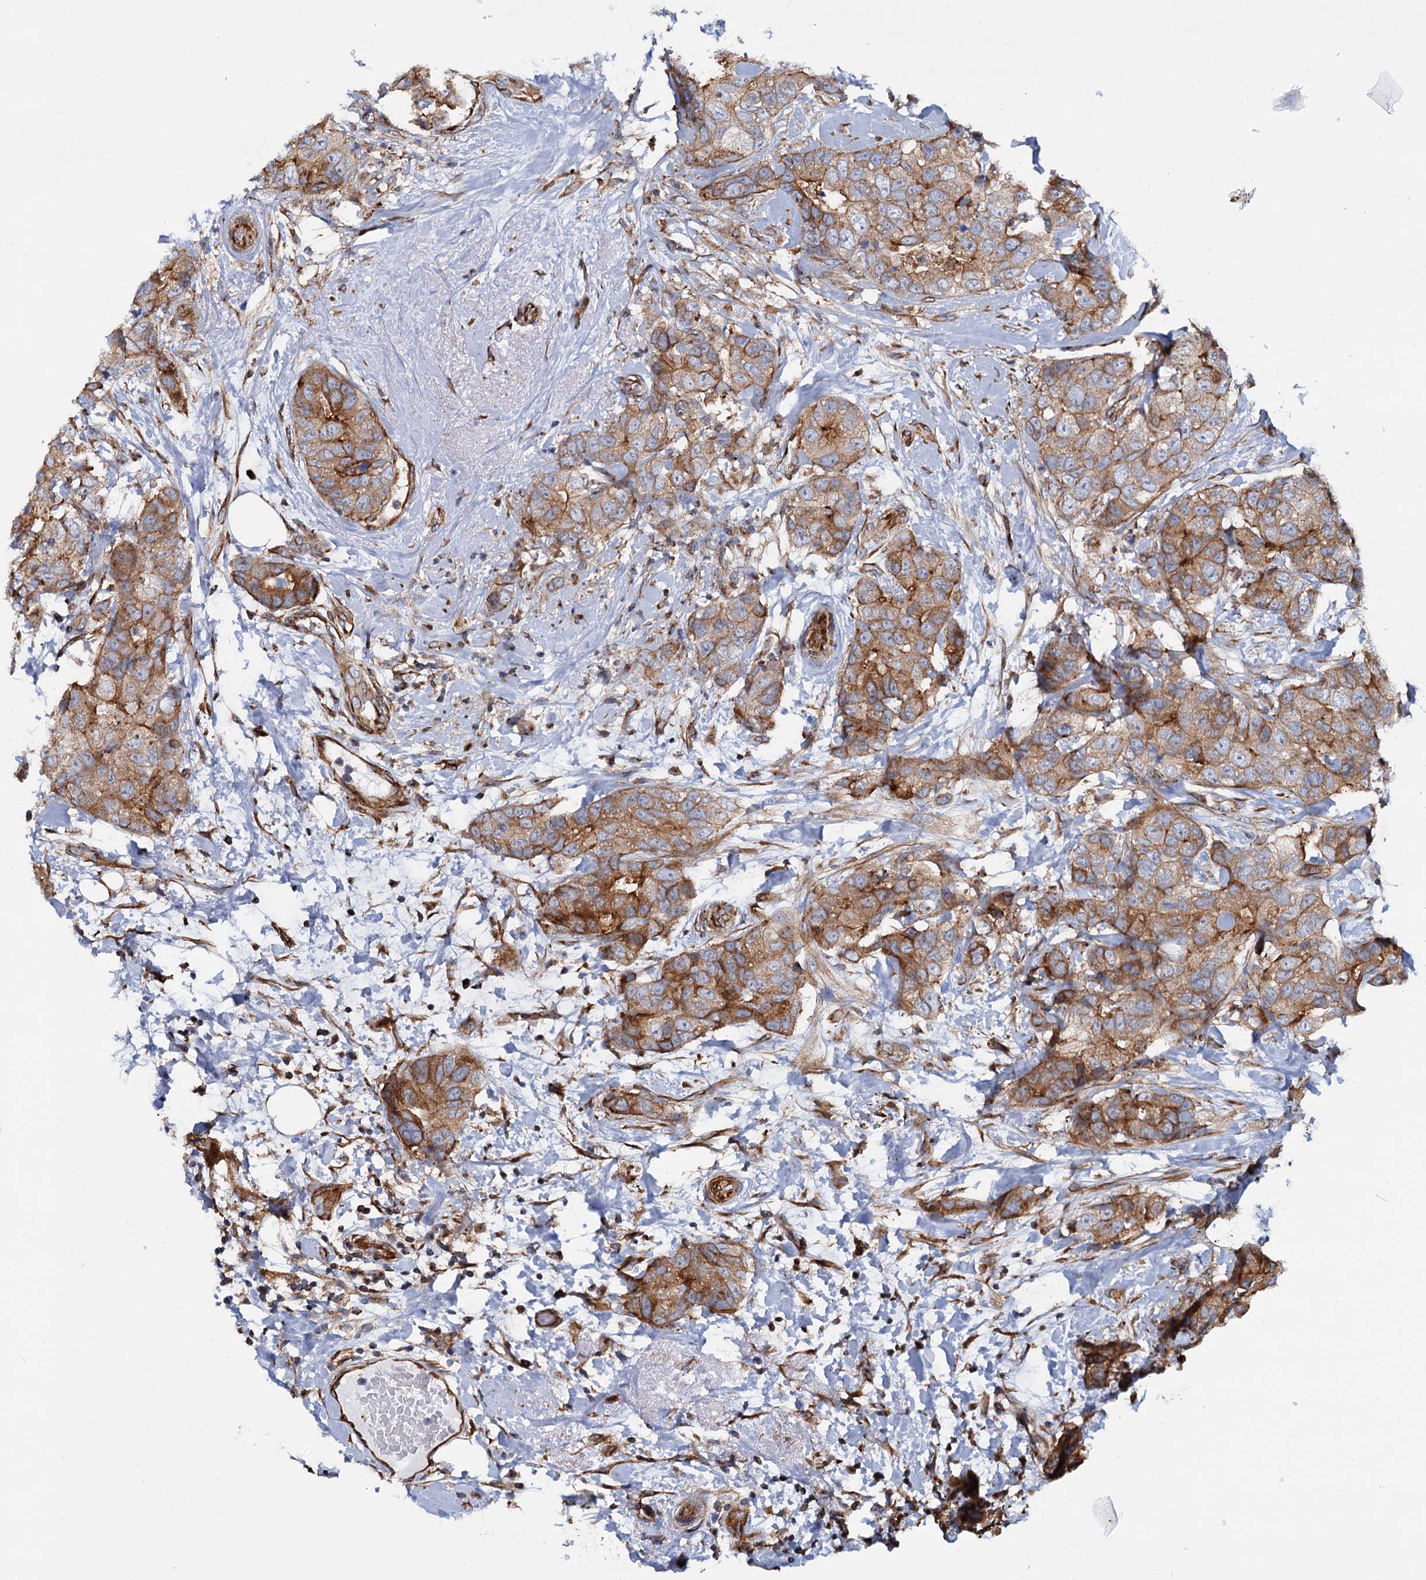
{"staining": {"intensity": "moderate", "quantity": ">75%", "location": "cytoplasmic/membranous"}, "tissue": "breast cancer", "cell_type": "Tumor cells", "image_type": "cancer", "snomed": [{"axis": "morphology", "description": "Duct carcinoma"}, {"axis": "topography", "description": "Breast"}], "caption": "Protein expression analysis of breast cancer (infiltrating ductal carcinoma) exhibits moderate cytoplasmic/membranous expression in approximately >75% of tumor cells.", "gene": "PSEN1", "patient": {"sex": "female", "age": 62}}